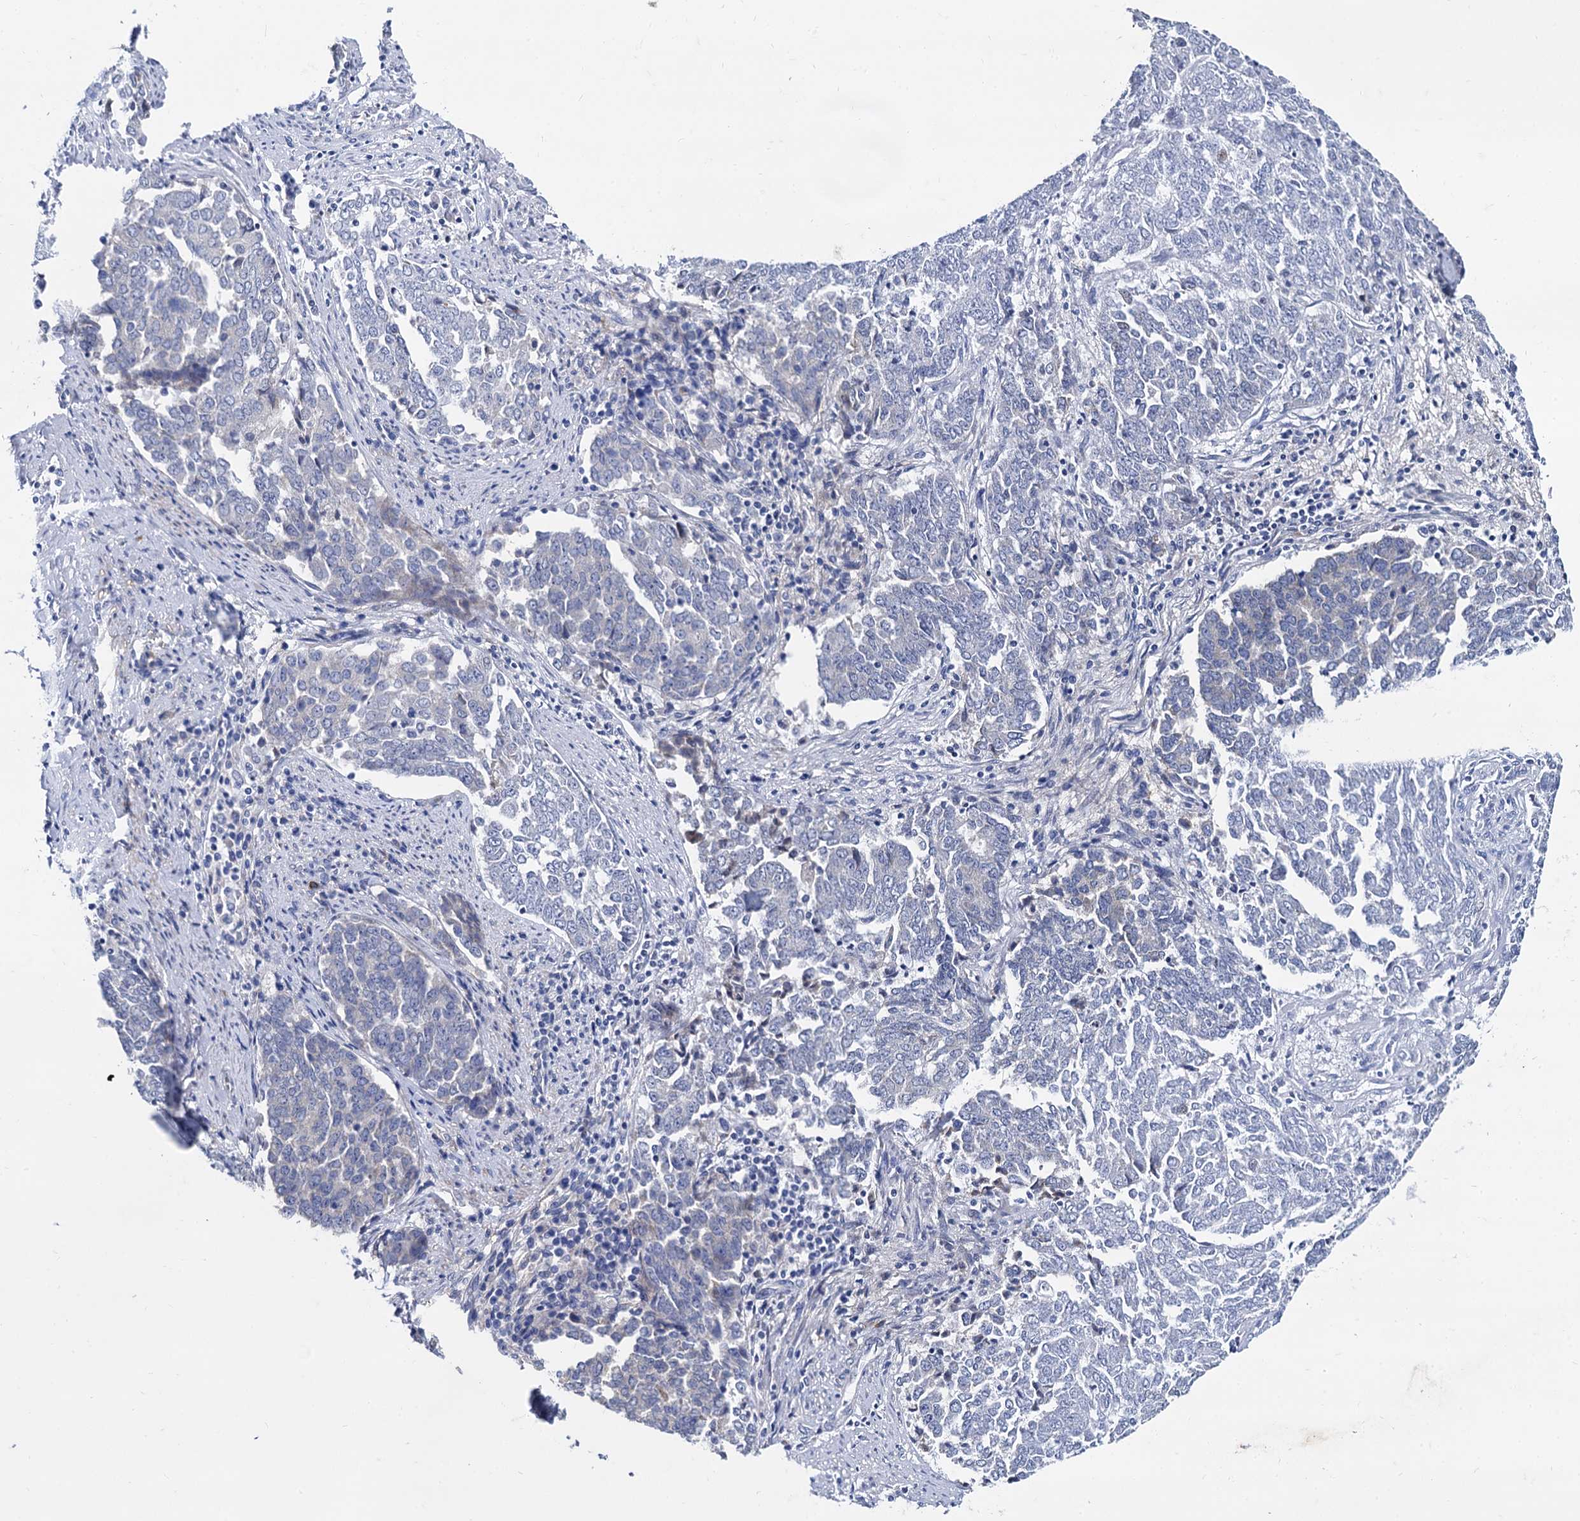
{"staining": {"intensity": "negative", "quantity": "none", "location": "none"}, "tissue": "endometrial cancer", "cell_type": "Tumor cells", "image_type": "cancer", "snomed": [{"axis": "morphology", "description": "Adenocarcinoma, NOS"}, {"axis": "topography", "description": "Endometrium"}], "caption": "This micrograph is of endometrial cancer (adenocarcinoma) stained with IHC to label a protein in brown with the nuclei are counter-stained blue. There is no expression in tumor cells. (Stains: DAB (3,3'-diaminobenzidine) IHC with hematoxylin counter stain, Microscopy: brightfield microscopy at high magnification).", "gene": "FOXR2", "patient": {"sex": "female", "age": 80}}